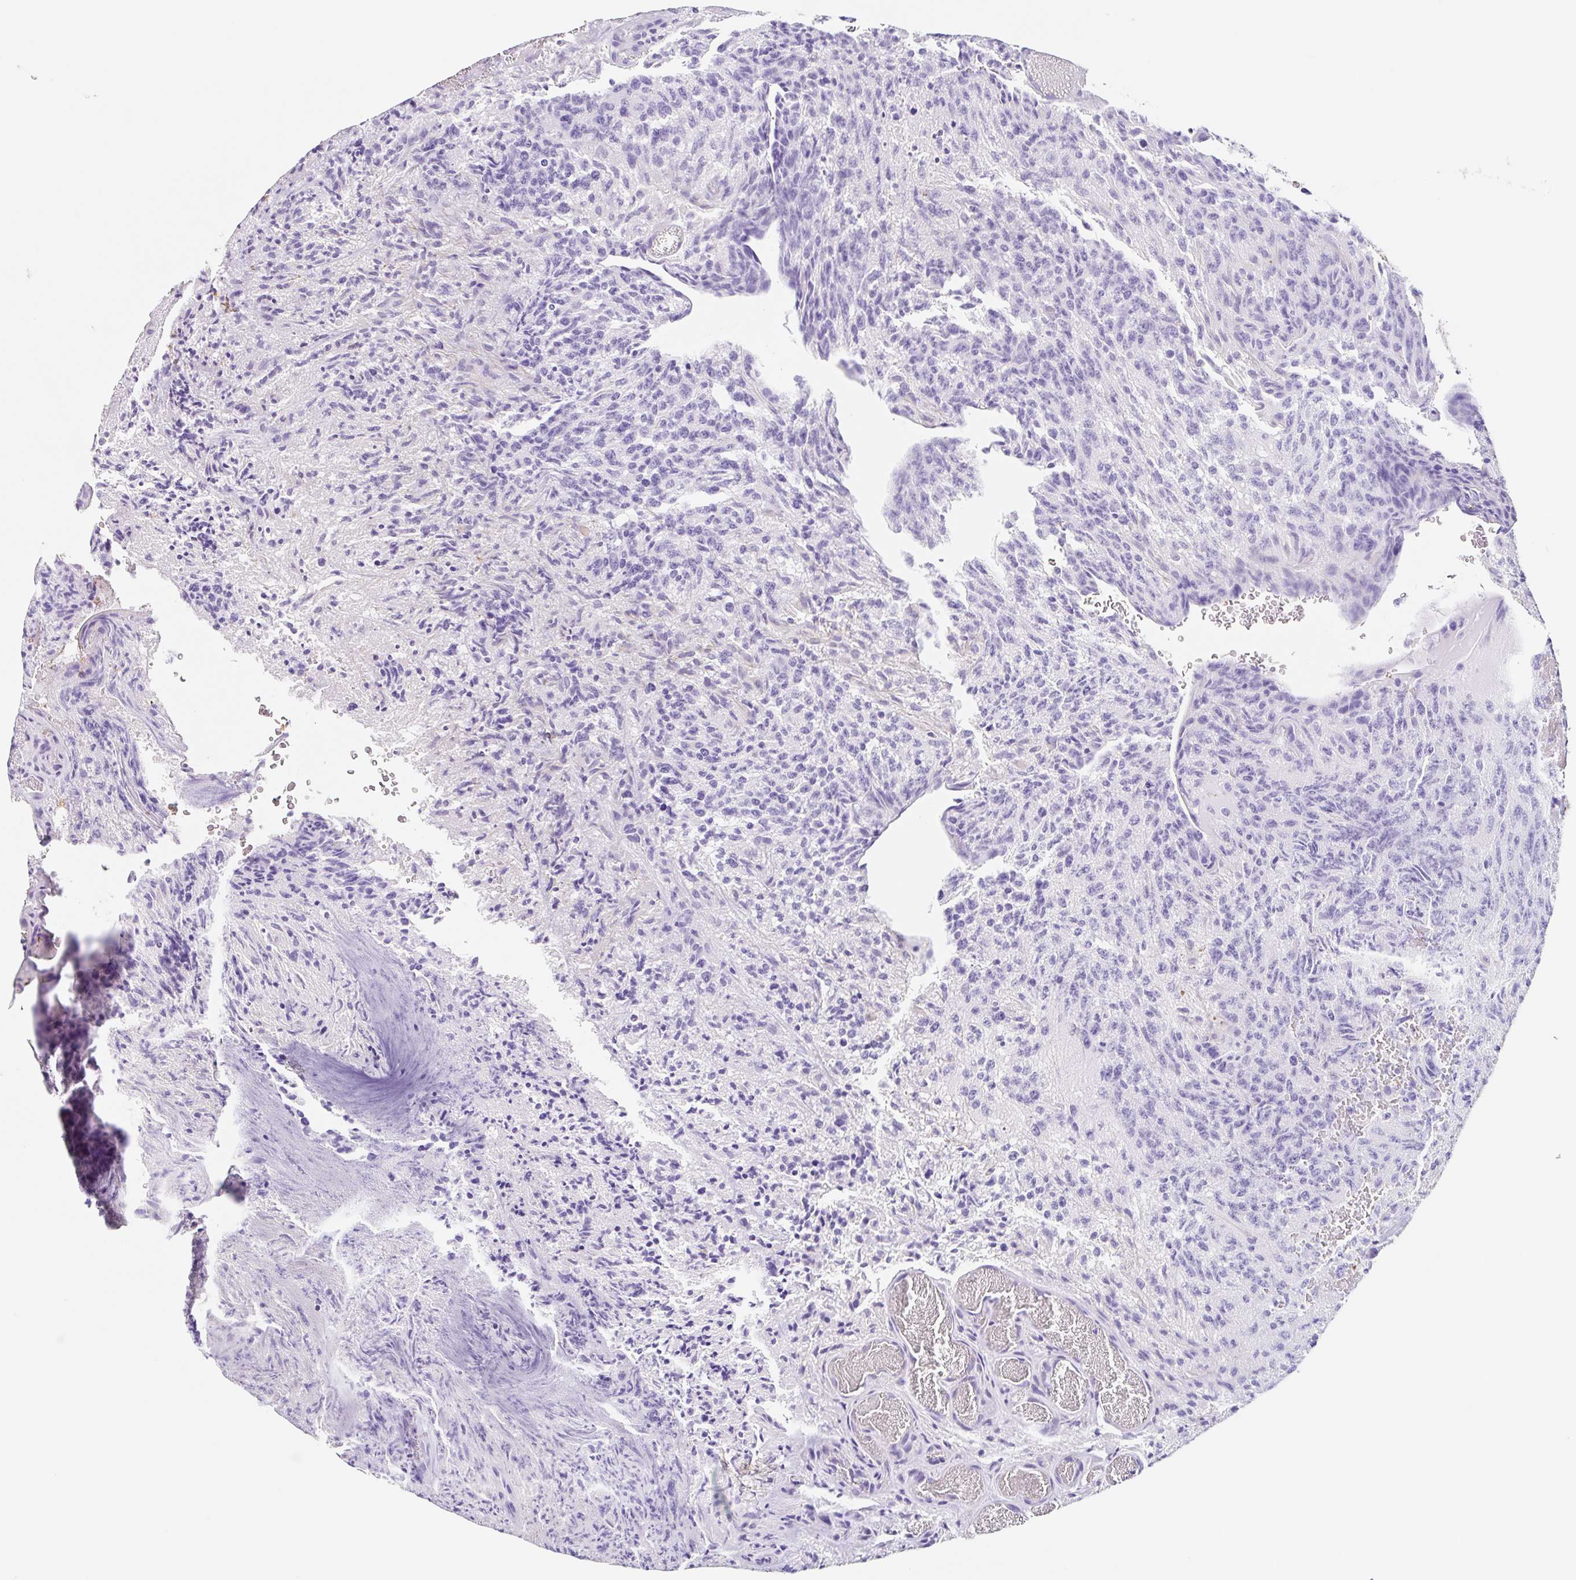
{"staining": {"intensity": "negative", "quantity": "none", "location": "none"}, "tissue": "glioma", "cell_type": "Tumor cells", "image_type": "cancer", "snomed": [{"axis": "morphology", "description": "Glioma, malignant, High grade"}, {"axis": "topography", "description": "Brain"}], "caption": "The IHC micrograph has no significant positivity in tumor cells of glioma tissue. (DAB immunohistochemistry (IHC) visualized using brightfield microscopy, high magnification).", "gene": "DCAF17", "patient": {"sex": "male", "age": 36}}